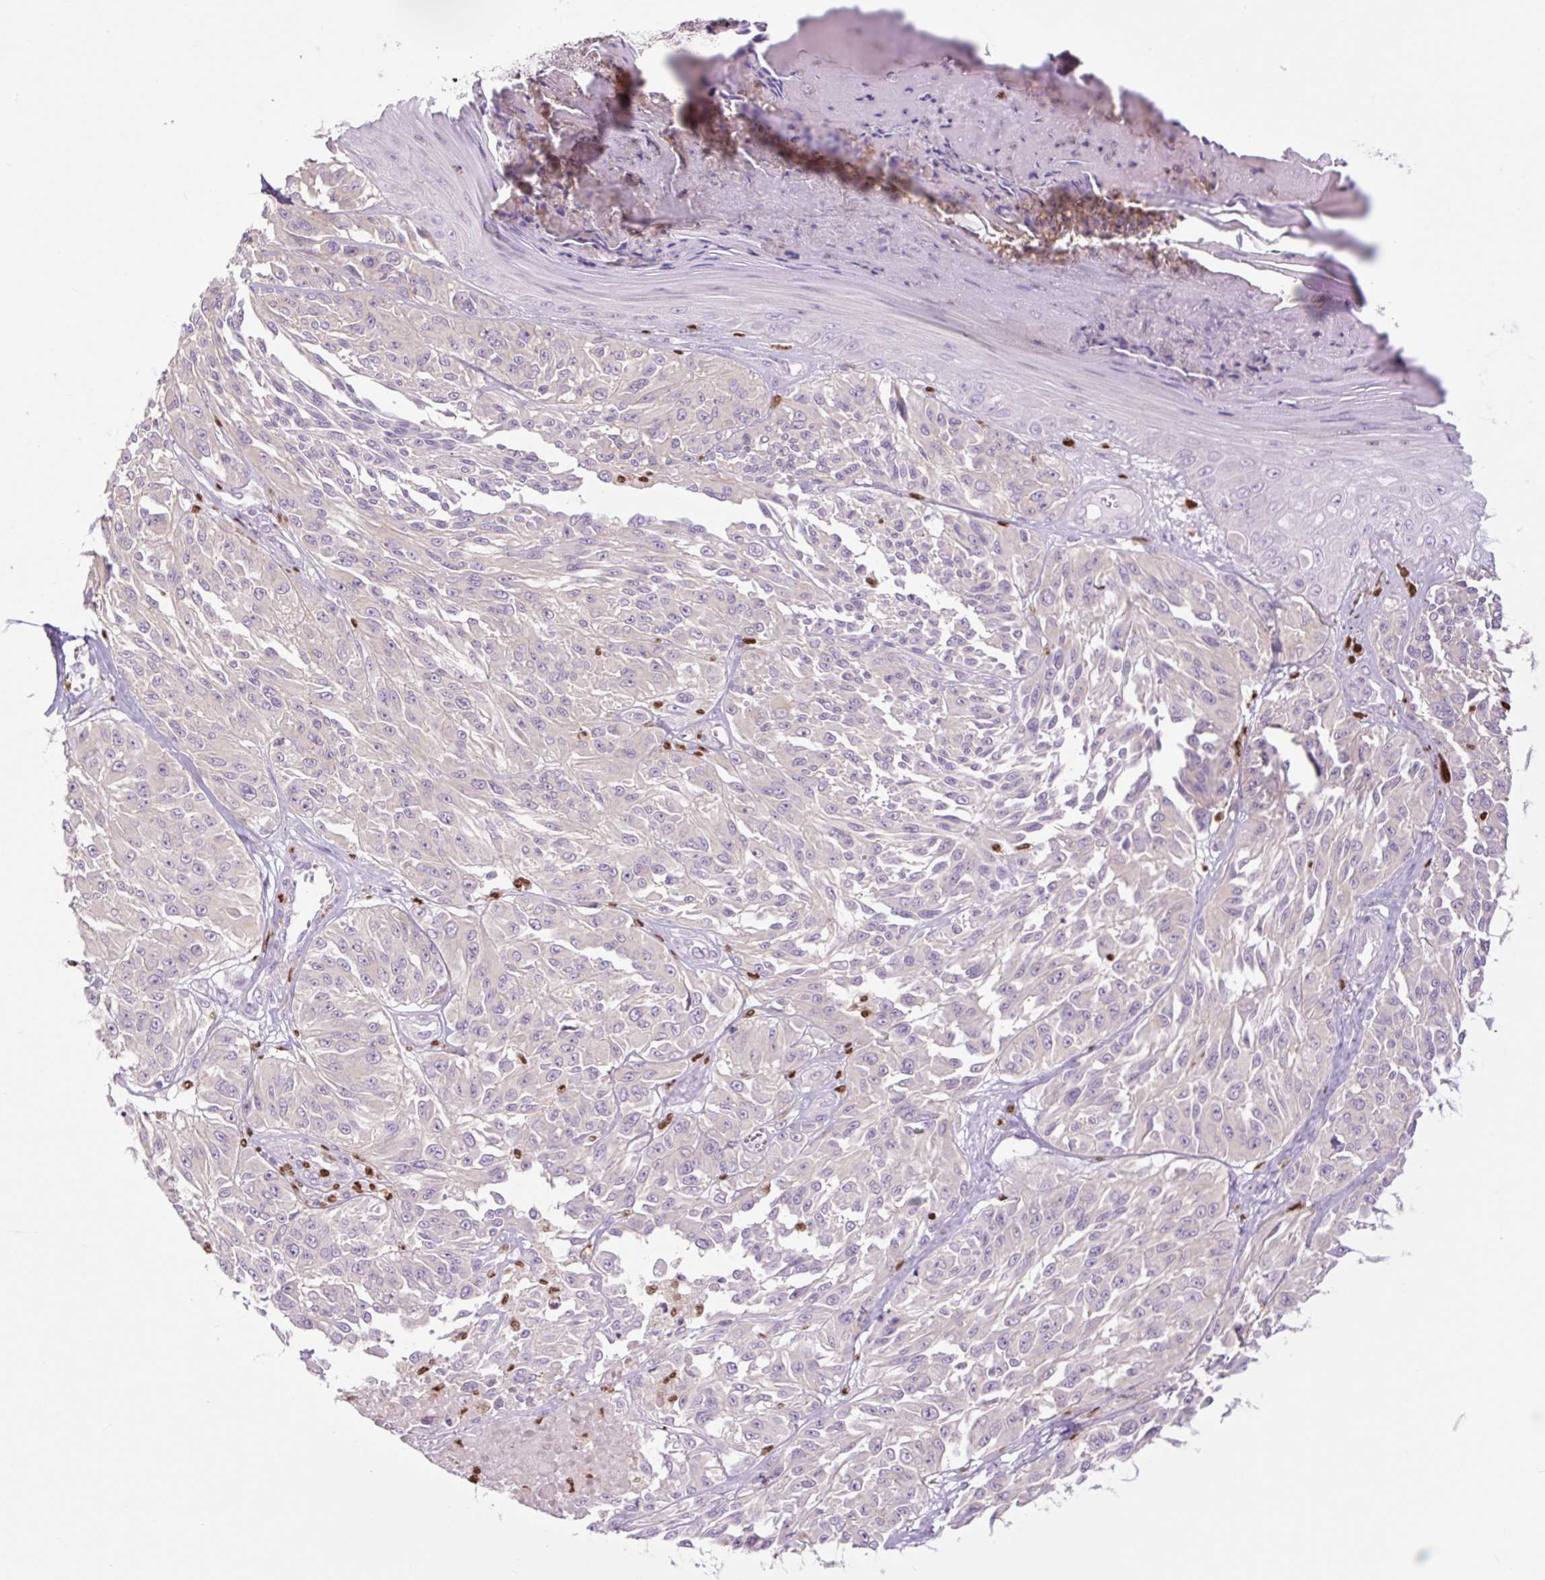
{"staining": {"intensity": "negative", "quantity": "none", "location": "none"}, "tissue": "melanoma", "cell_type": "Tumor cells", "image_type": "cancer", "snomed": [{"axis": "morphology", "description": "Malignant melanoma, NOS"}, {"axis": "topography", "description": "Skin"}], "caption": "Immunohistochemistry histopathology image of neoplastic tissue: malignant melanoma stained with DAB (3,3'-diaminobenzidine) exhibits no significant protein positivity in tumor cells.", "gene": "SPI1", "patient": {"sex": "male", "age": 94}}